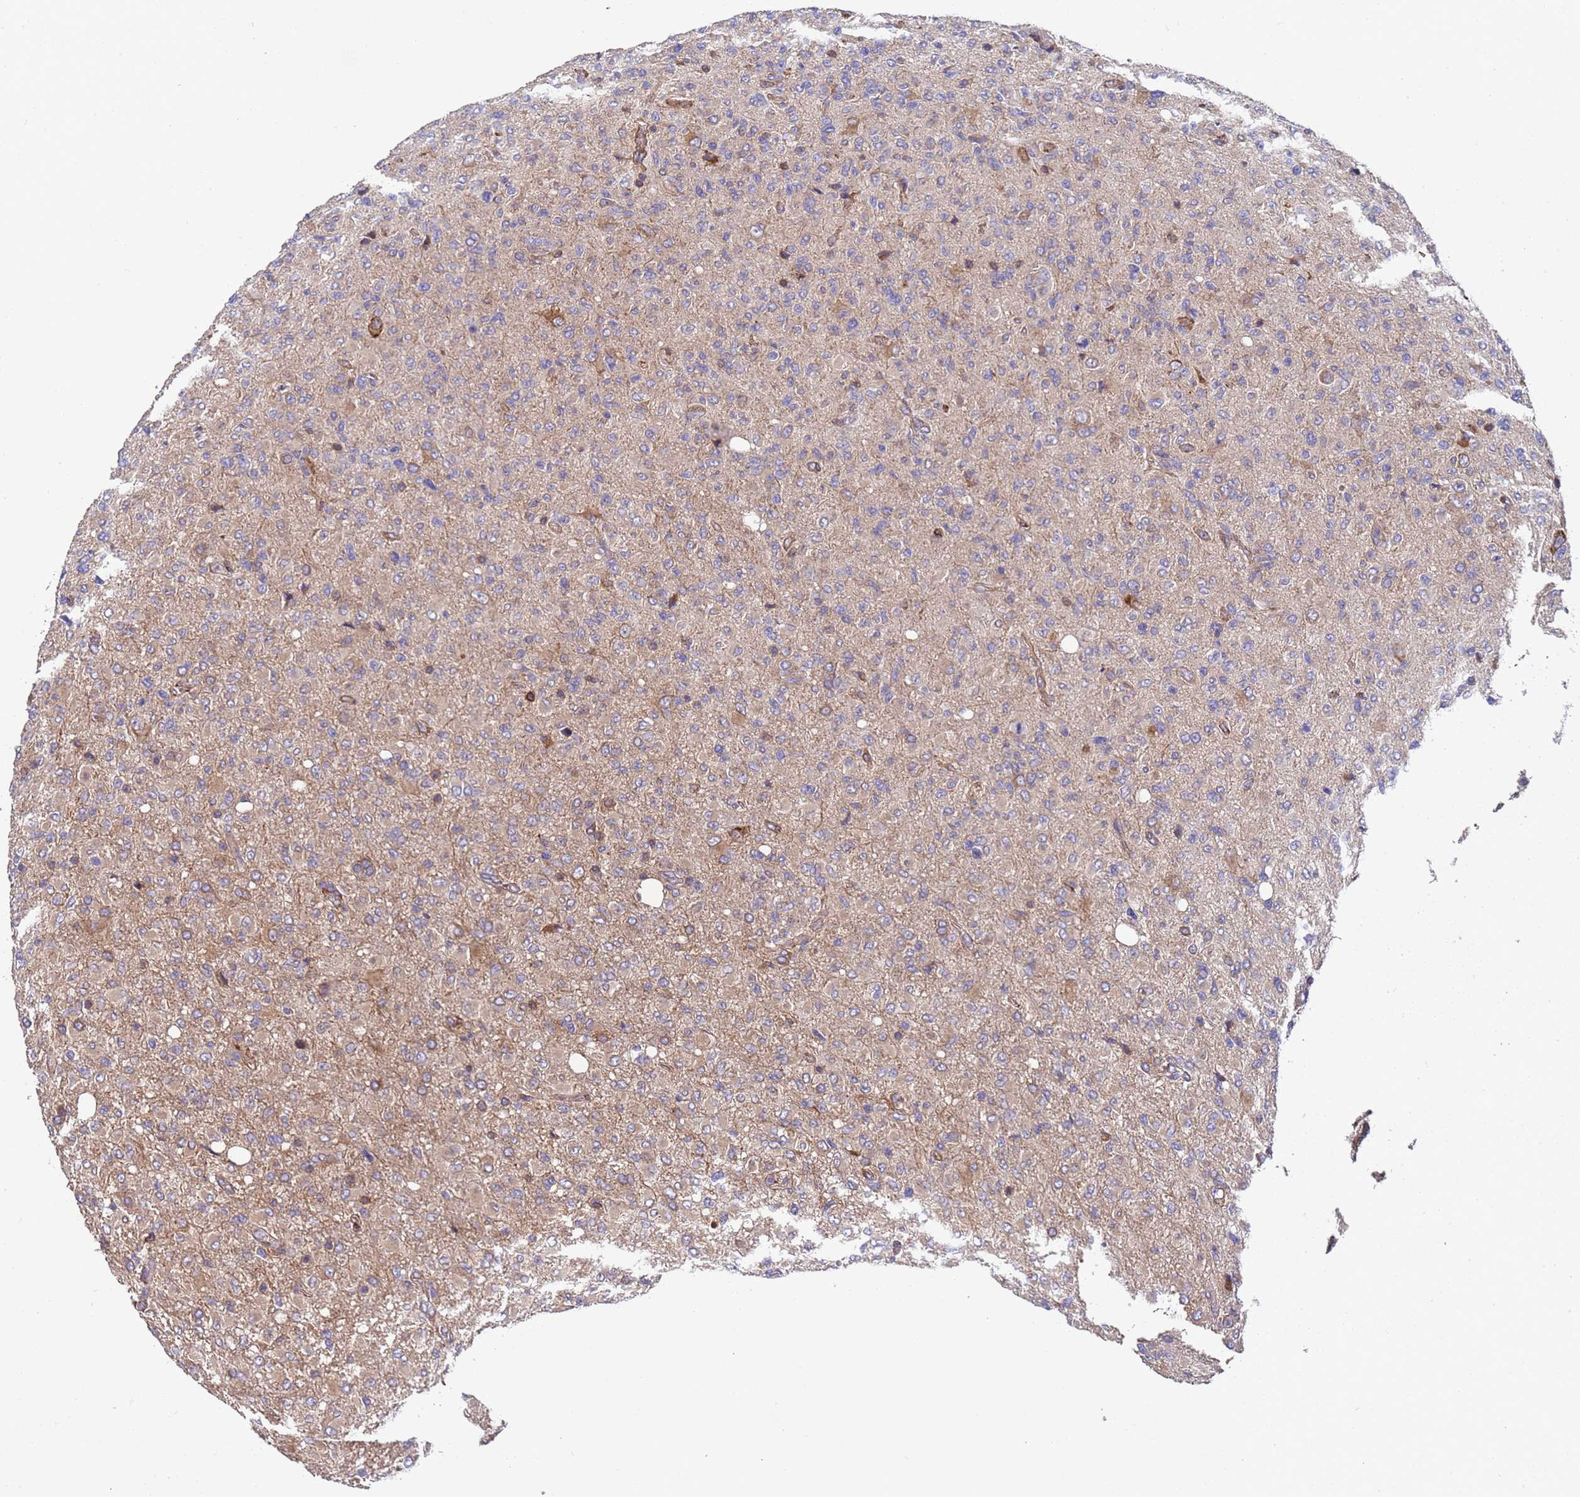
{"staining": {"intensity": "negative", "quantity": "none", "location": "none"}, "tissue": "glioma", "cell_type": "Tumor cells", "image_type": "cancer", "snomed": [{"axis": "morphology", "description": "Glioma, malignant, High grade"}, {"axis": "topography", "description": "Brain"}], "caption": "Tumor cells show no significant positivity in glioma.", "gene": "MOCS1", "patient": {"sex": "female", "age": 57}}